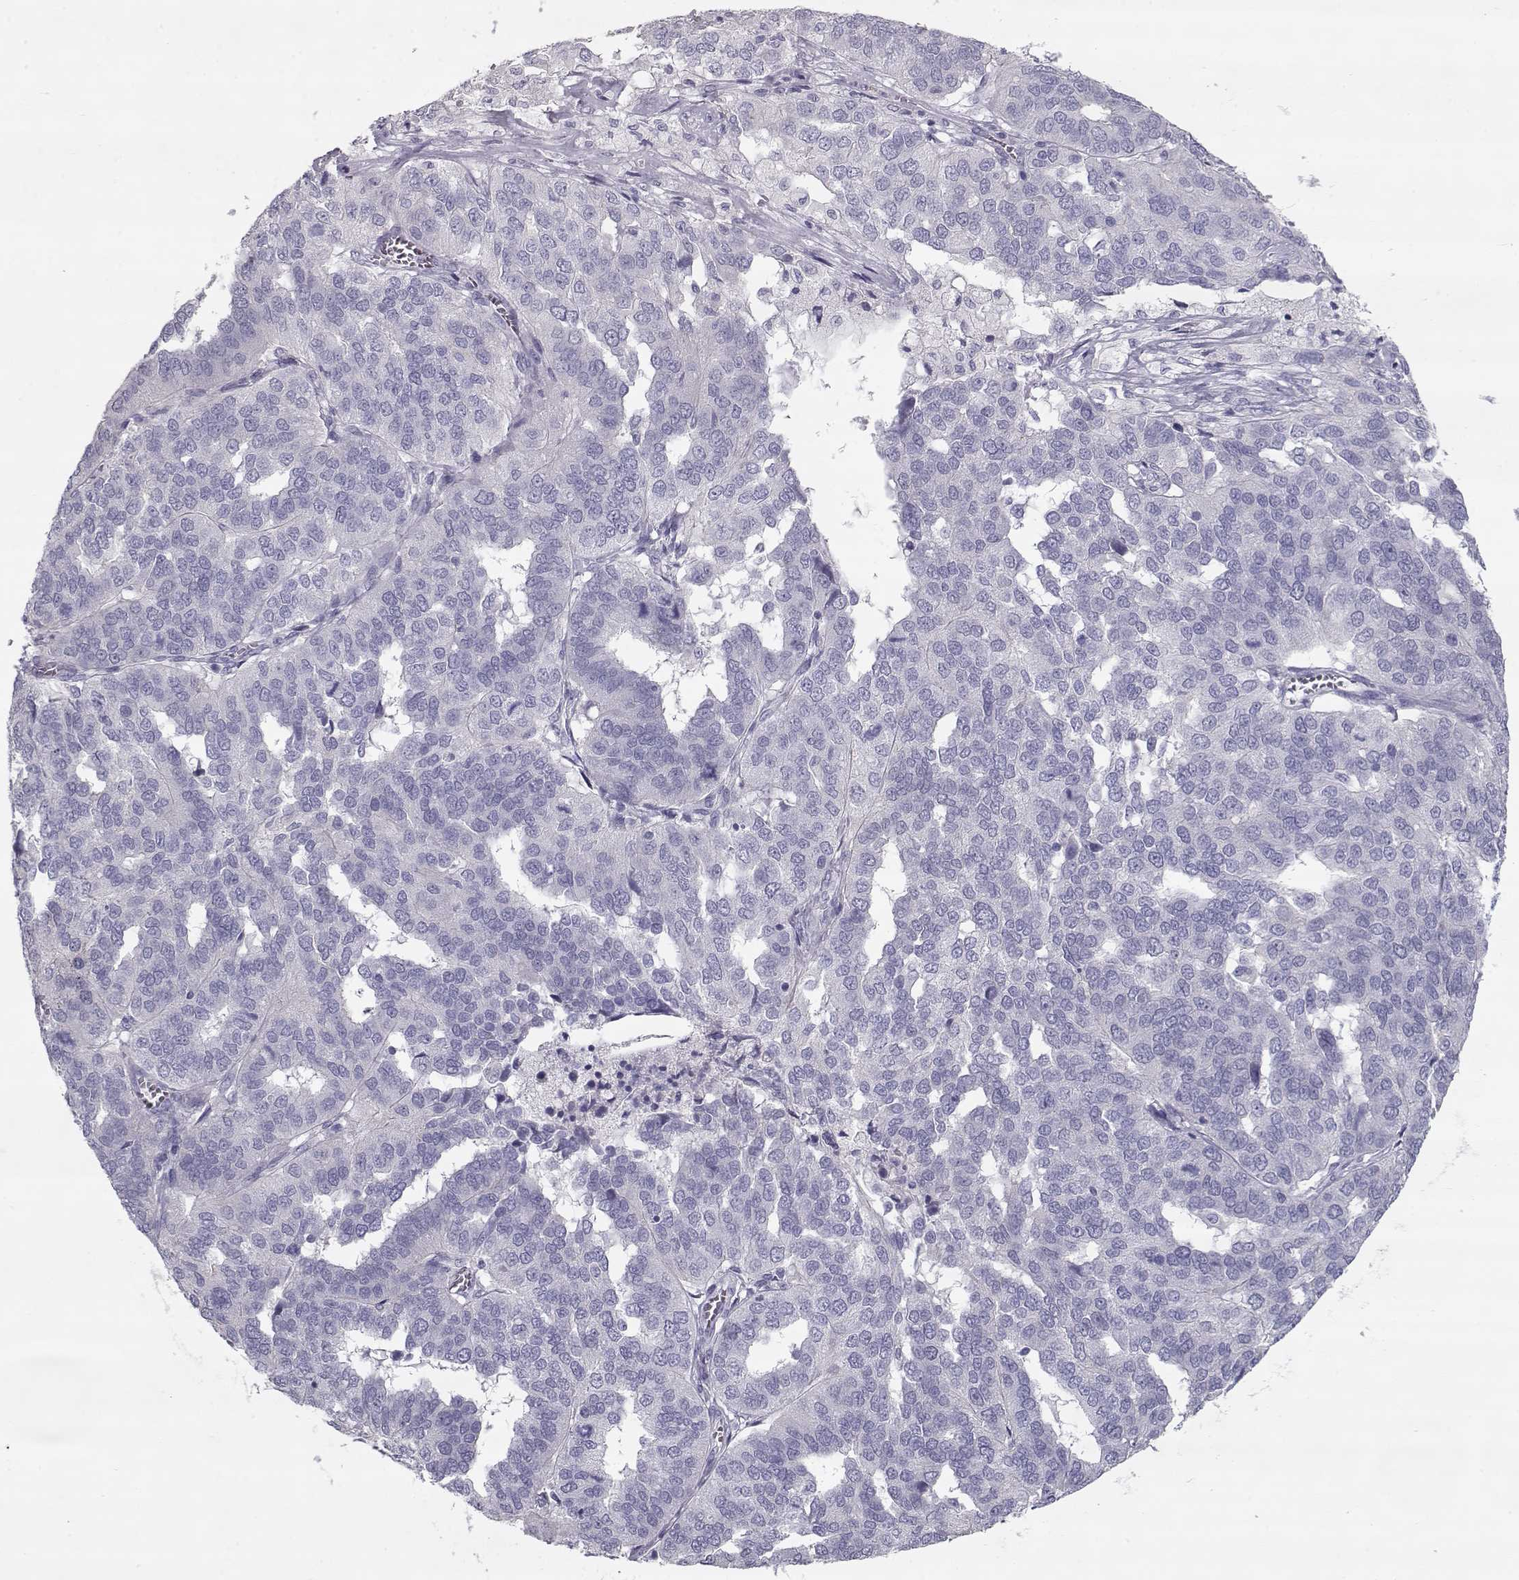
{"staining": {"intensity": "negative", "quantity": "none", "location": "none"}, "tissue": "ovarian cancer", "cell_type": "Tumor cells", "image_type": "cancer", "snomed": [{"axis": "morphology", "description": "Carcinoma, endometroid"}, {"axis": "topography", "description": "Soft tissue"}, {"axis": "topography", "description": "Ovary"}], "caption": "This is an immunohistochemistry photomicrograph of ovarian cancer. There is no positivity in tumor cells.", "gene": "SLITRK3", "patient": {"sex": "female", "age": 52}}